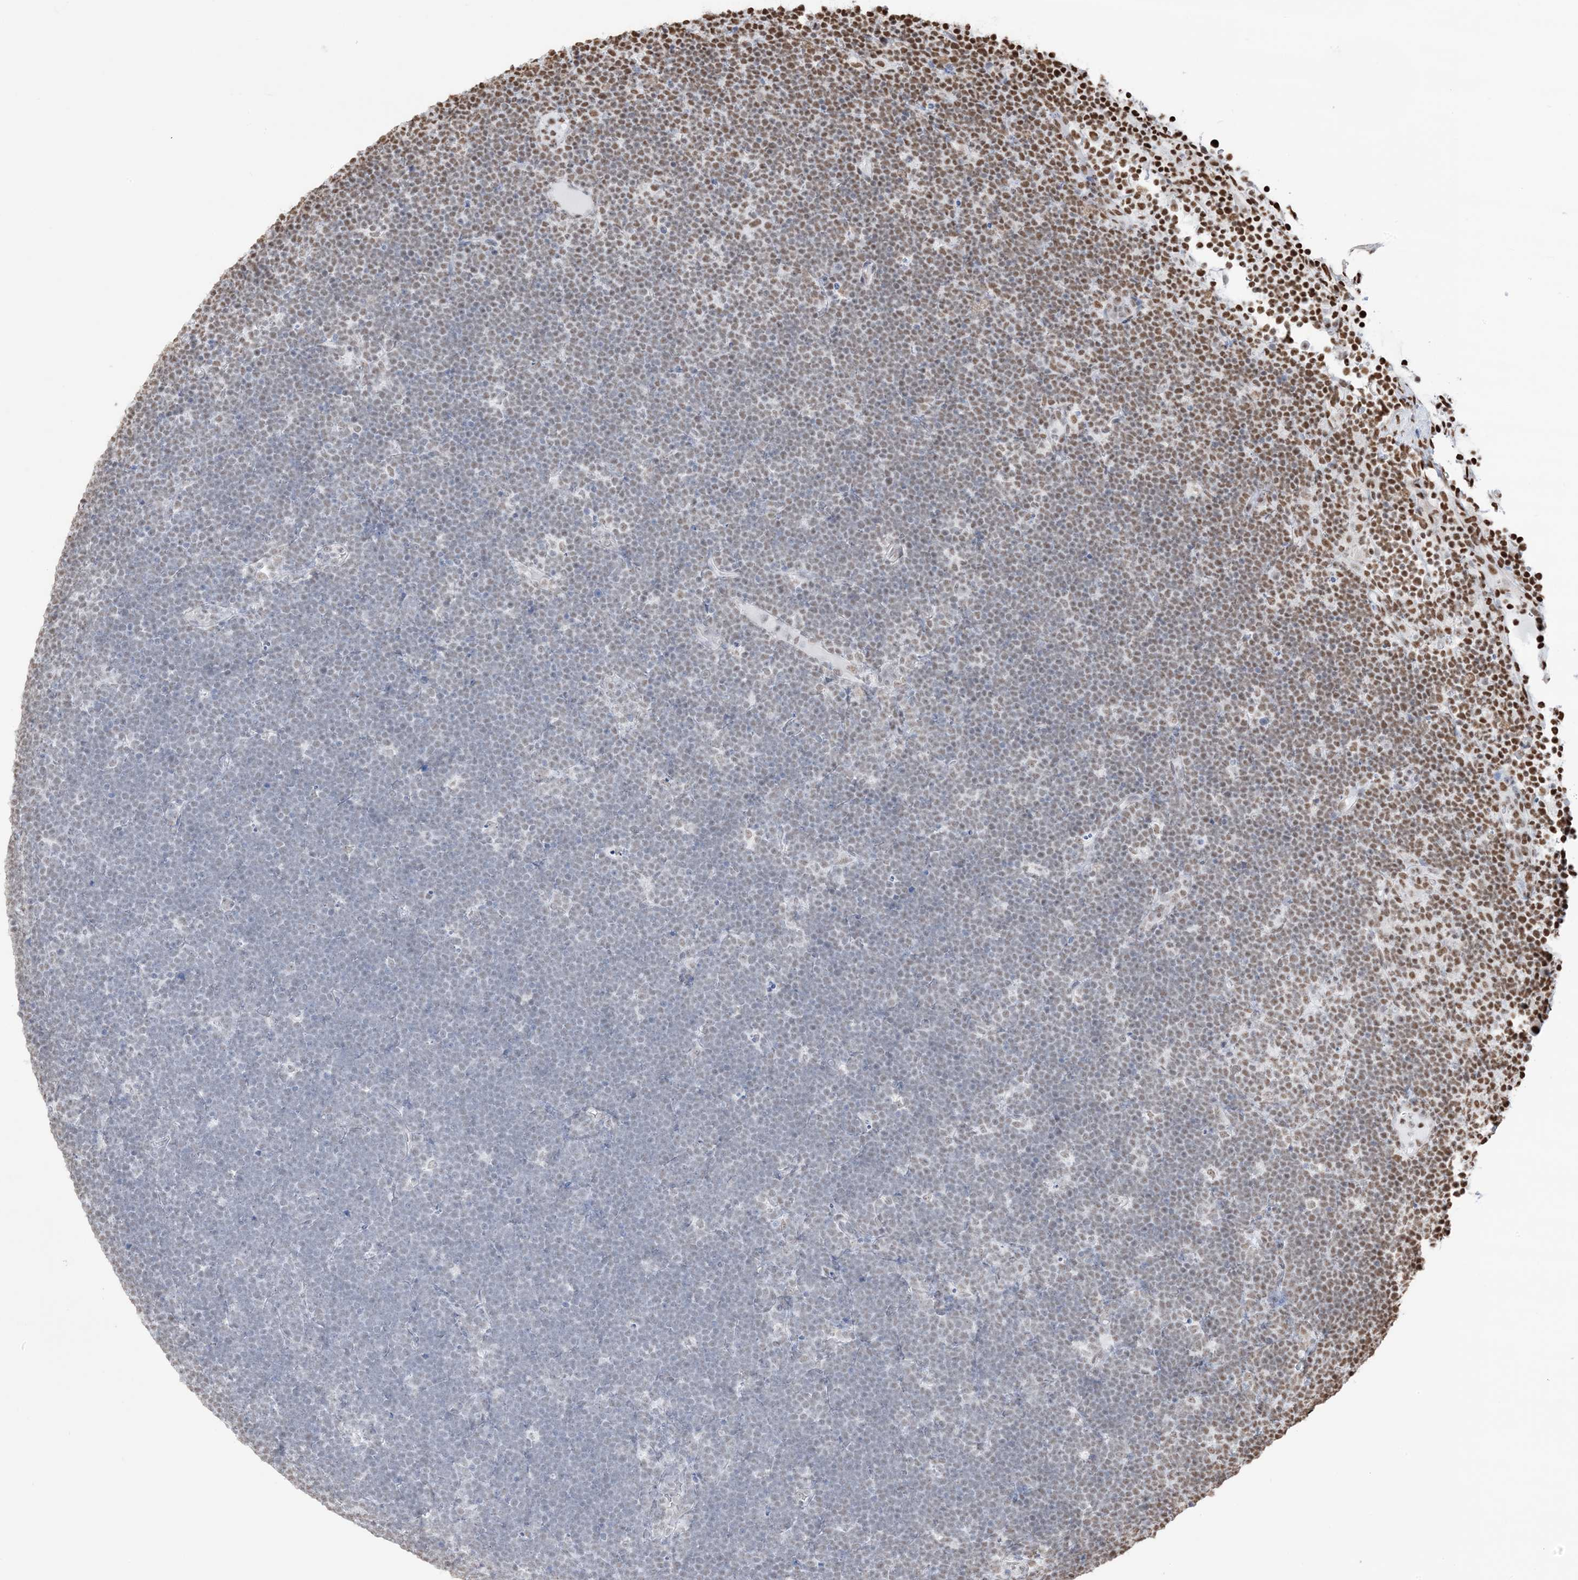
{"staining": {"intensity": "moderate", "quantity": "<25%", "location": "nuclear"}, "tissue": "lymphoma", "cell_type": "Tumor cells", "image_type": "cancer", "snomed": [{"axis": "morphology", "description": "Malignant lymphoma, non-Hodgkin's type, High grade"}, {"axis": "topography", "description": "Lymph node"}], "caption": "A photomicrograph of human lymphoma stained for a protein displays moderate nuclear brown staining in tumor cells.", "gene": "ZNF792", "patient": {"sex": "male", "age": 13}}